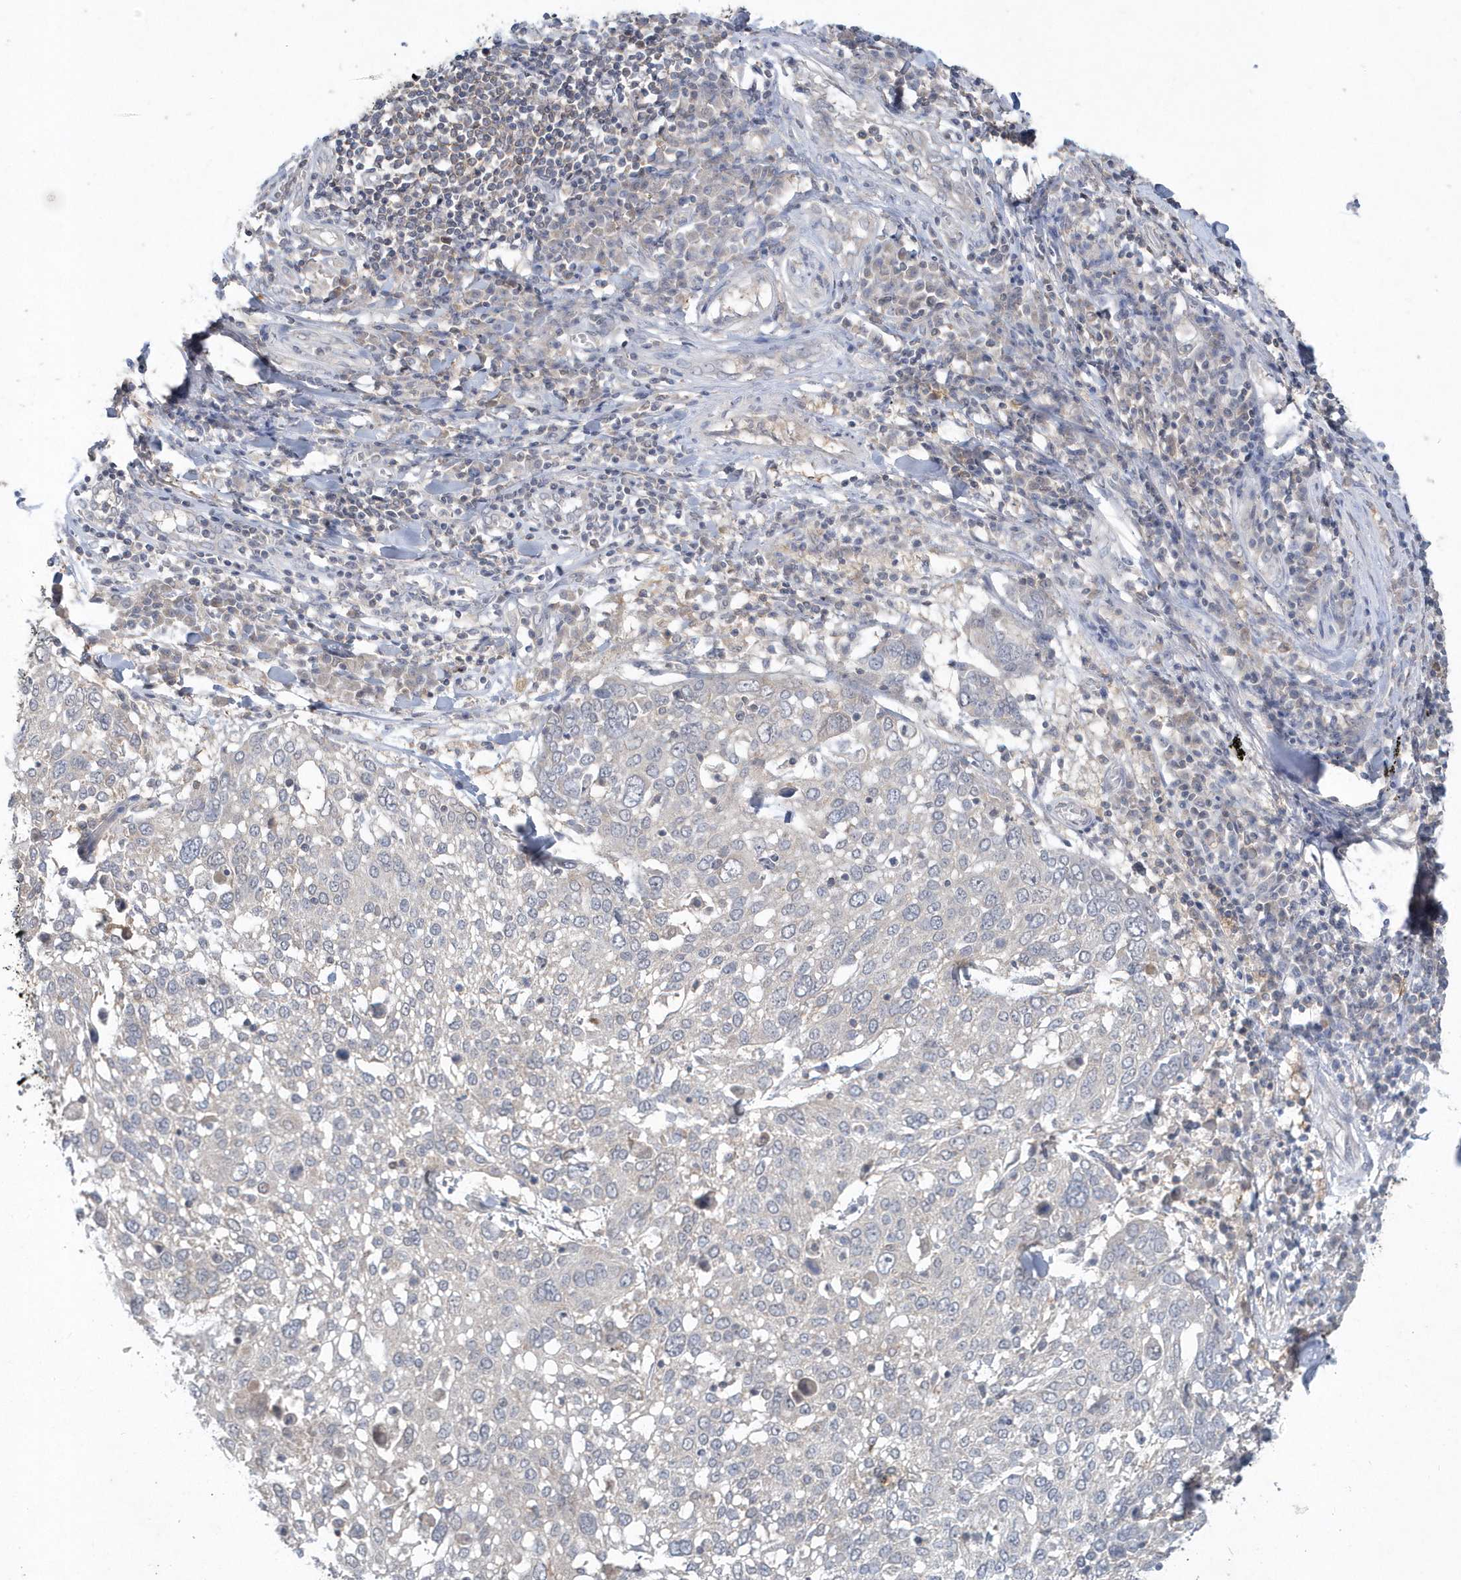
{"staining": {"intensity": "negative", "quantity": "none", "location": "none"}, "tissue": "lung cancer", "cell_type": "Tumor cells", "image_type": "cancer", "snomed": [{"axis": "morphology", "description": "Squamous cell carcinoma, NOS"}, {"axis": "topography", "description": "Lung"}], "caption": "Lung cancer (squamous cell carcinoma) was stained to show a protein in brown. There is no significant expression in tumor cells. Brightfield microscopy of immunohistochemistry (IHC) stained with DAB (3,3'-diaminobenzidine) (brown) and hematoxylin (blue), captured at high magnification.", "gene": "AKR7A2", "patient": {"sex": "male", "age": 65}}